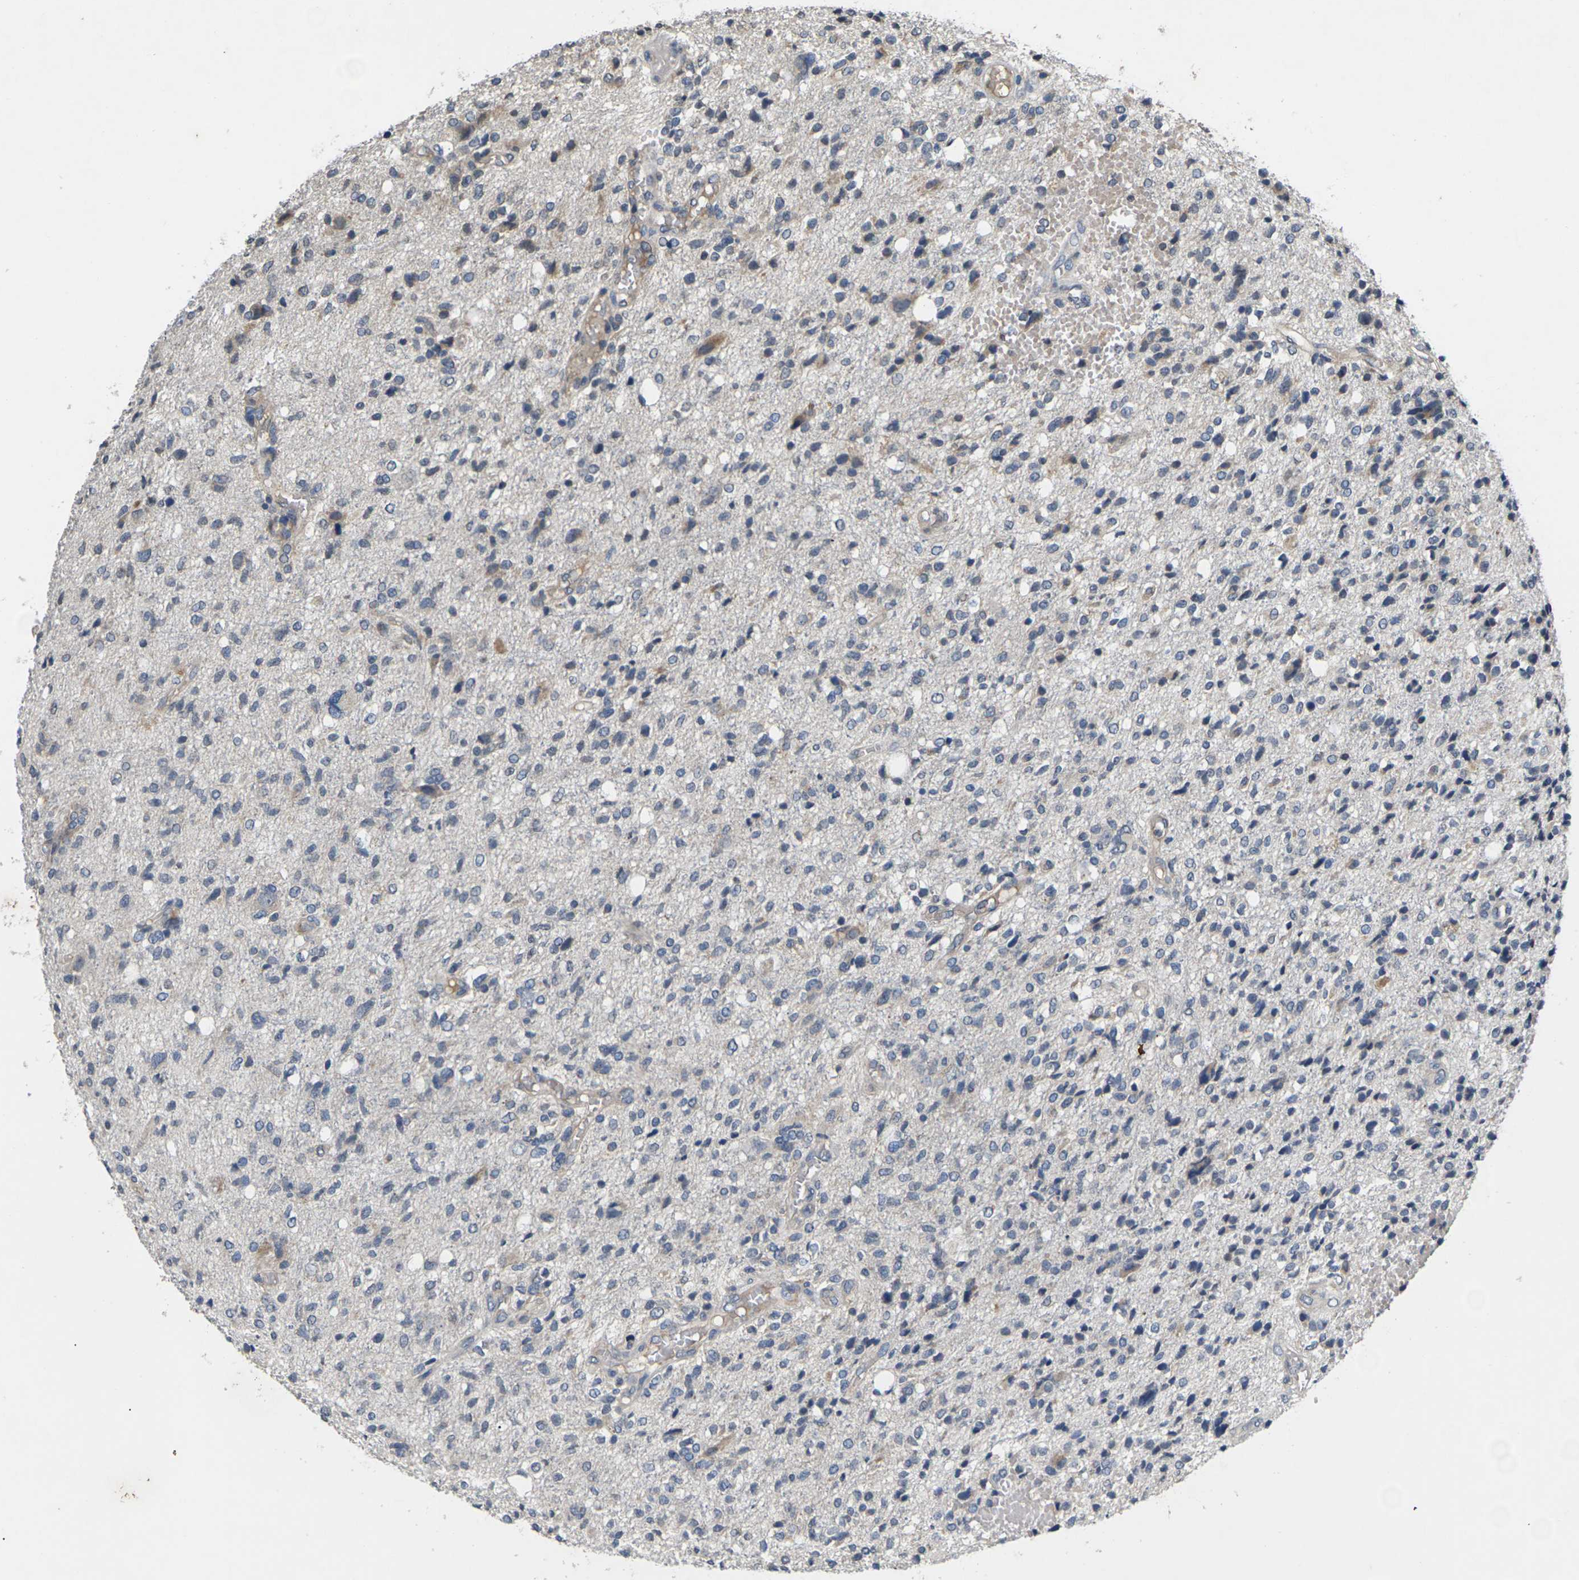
{"staining": {"intensity": "negative", "quantity": "none", "location": "none"}, "tissue": "glioma", "cell_type": "Tumor cells", "image_type": "cancer", "snomed": [{"axis": "morphology", "description": "Glioma, malignant, High grade"}, {"axis": "topography", "description": "Brain"}], "caption": "An immunohistochemistry (IHC) micrograph of high-grade glioma (malignant) is shown. There is no staining in tumor cells of high-grade glioma (malignant).", "gene": "SLC2A2", "patient": {"sex": "female", "age": 59}}